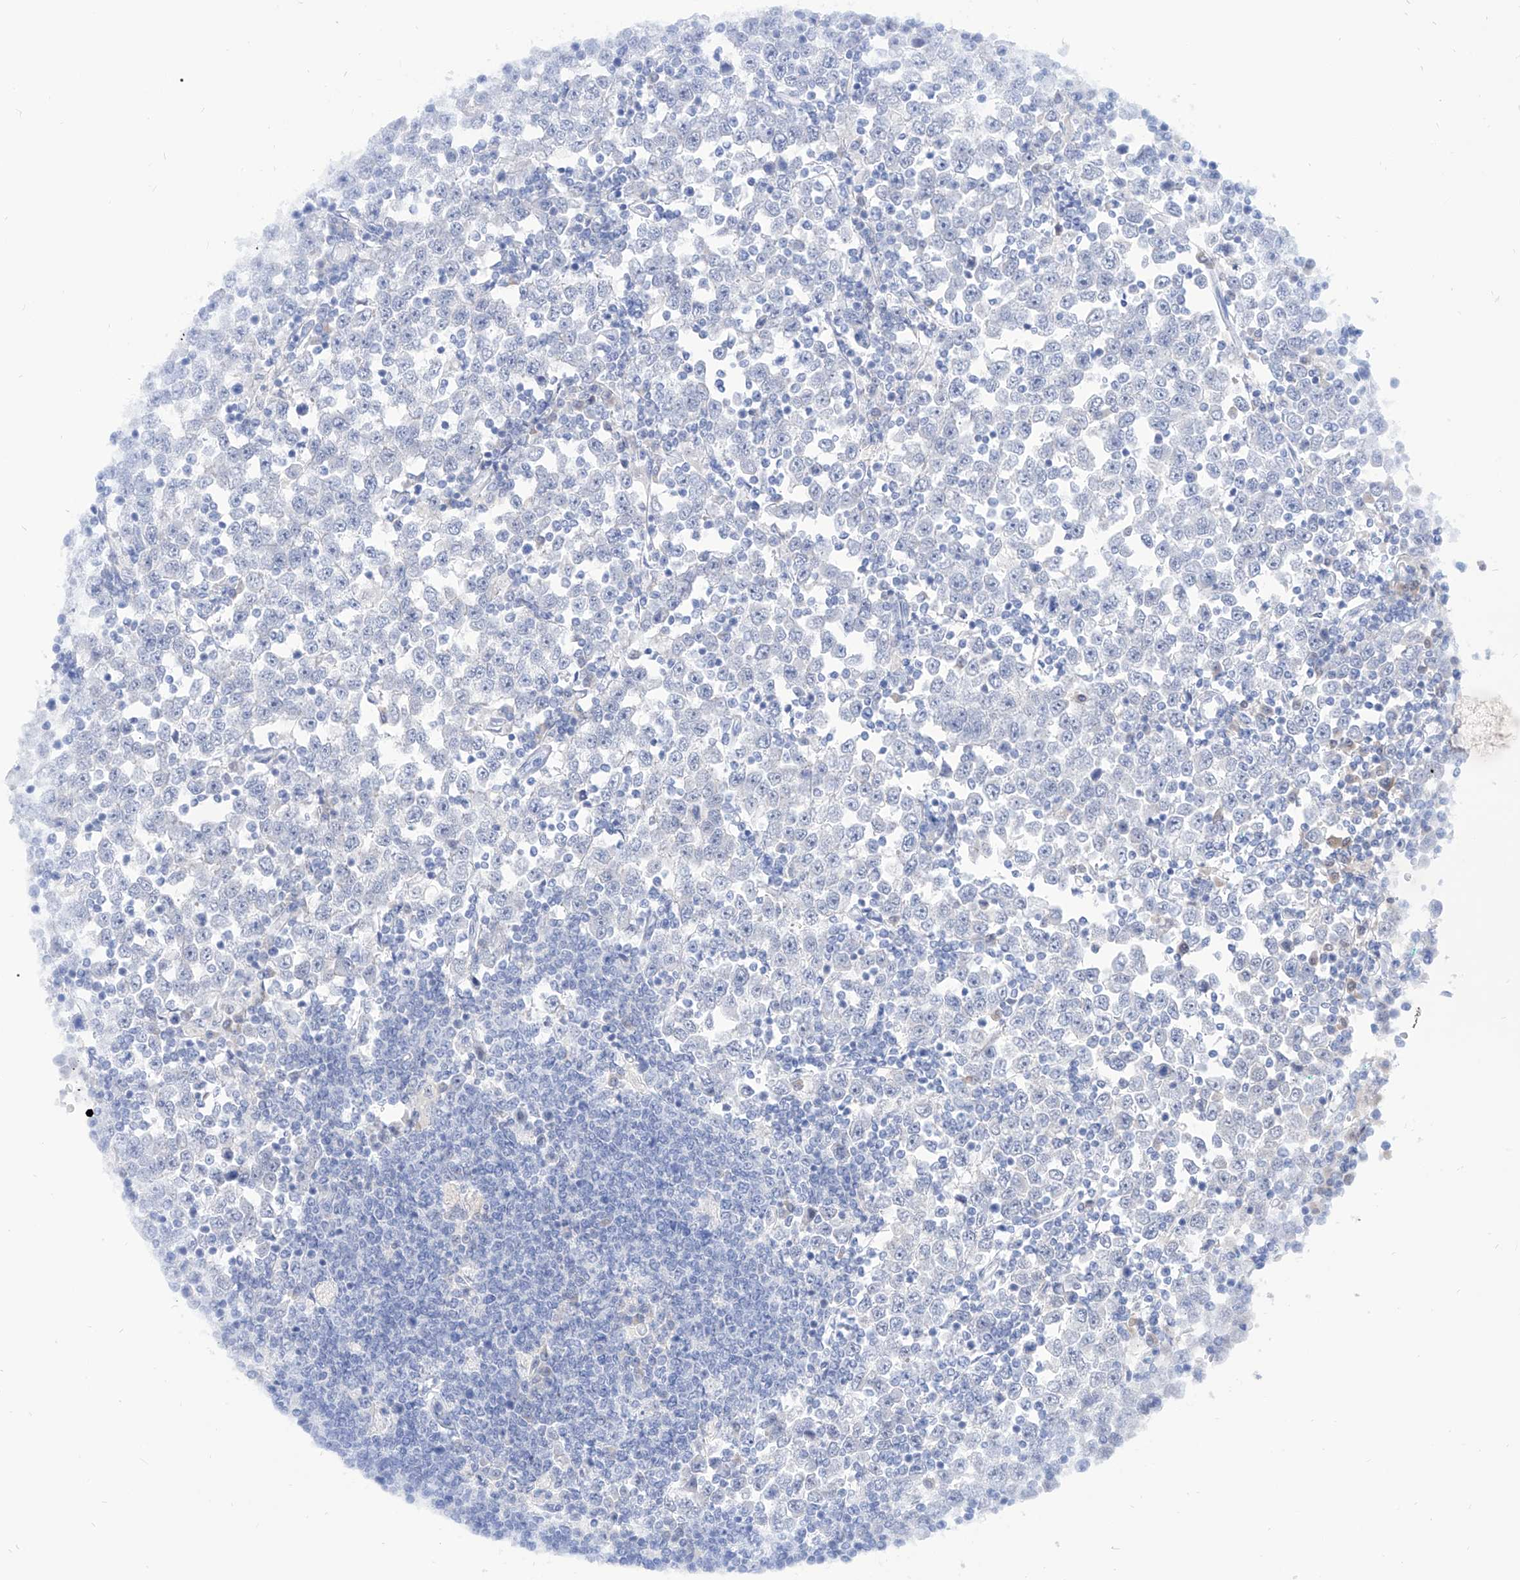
{"staining": {"intensity": "negative", "quantity": "none", "location": "none"}, "tissue": "testis cancer", "cell_type": "Tumor cells", "image_type": "cancer", "snomed": [{"axis": "morphology", "description": "Seminoma, NOS"}, {"axis": "topography", "description": "Testis"}], "caption": "This is a image of immunohistochemistry (IHC) staining of testis cancer (seminoma), which shows no positivity in tumor cells.", "gene": "PDXK", "patient": {"sex": "male", "age": 65}}